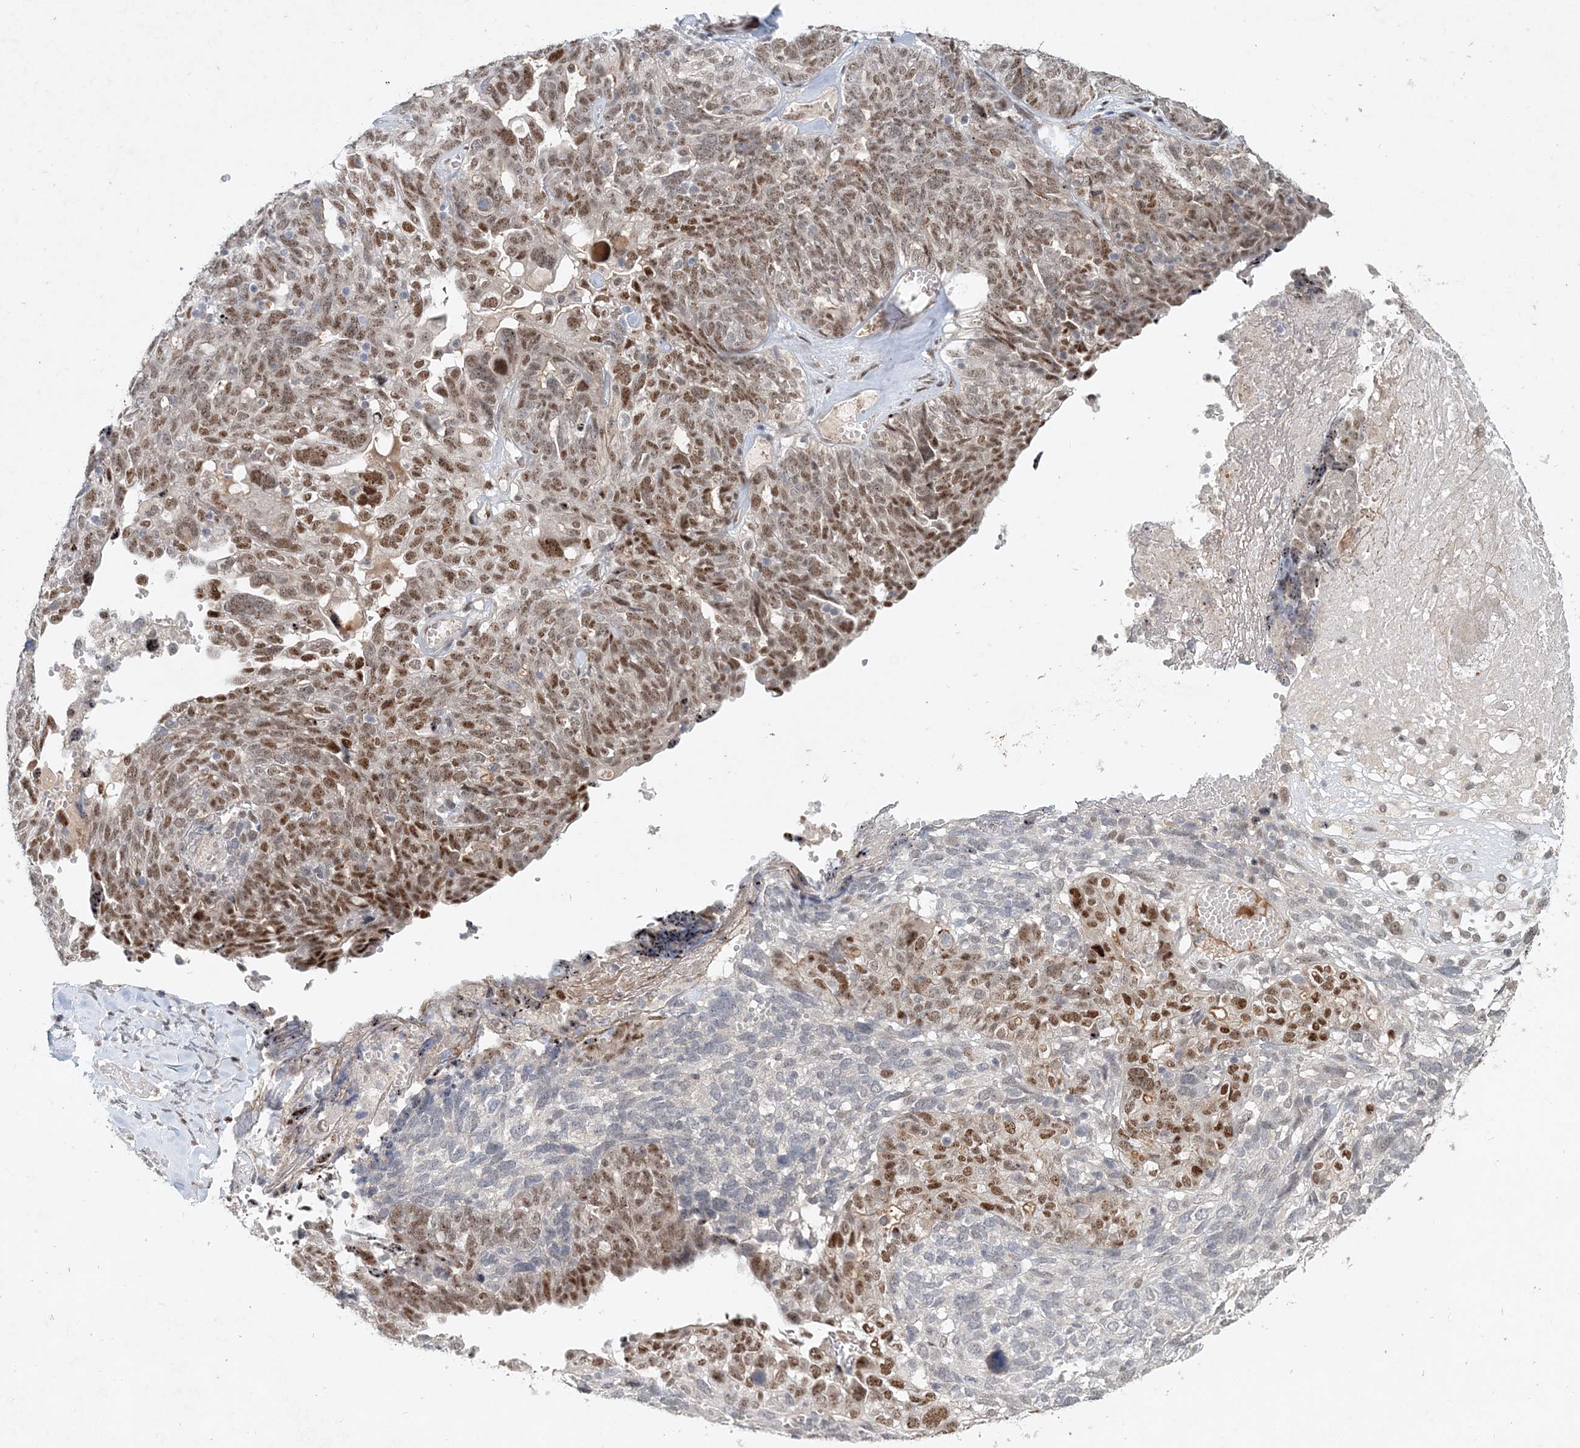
{"staining": {"intensity": "moderate", "quantity": "25%-75%", "location": "nuclear"}, "tissue": "ovarian cancer", "cell_type": "Tumor cells", "image_type": "cancer", "snomed": [{"axis": "morphology", "description": "Cystadenocarcinoma, serous, NOS"}, {"axis": "topography", "description": "Ovary"}], "caption": "About 25%-75% of tumor cells in serous cystadenocarcinoma (ovarian) demonstrate moderate nuclear protein positivity as visualized by brown immunohistochemical staining.", "gene": "GIN1", "patient": {"sex": "female", "age": 79}}